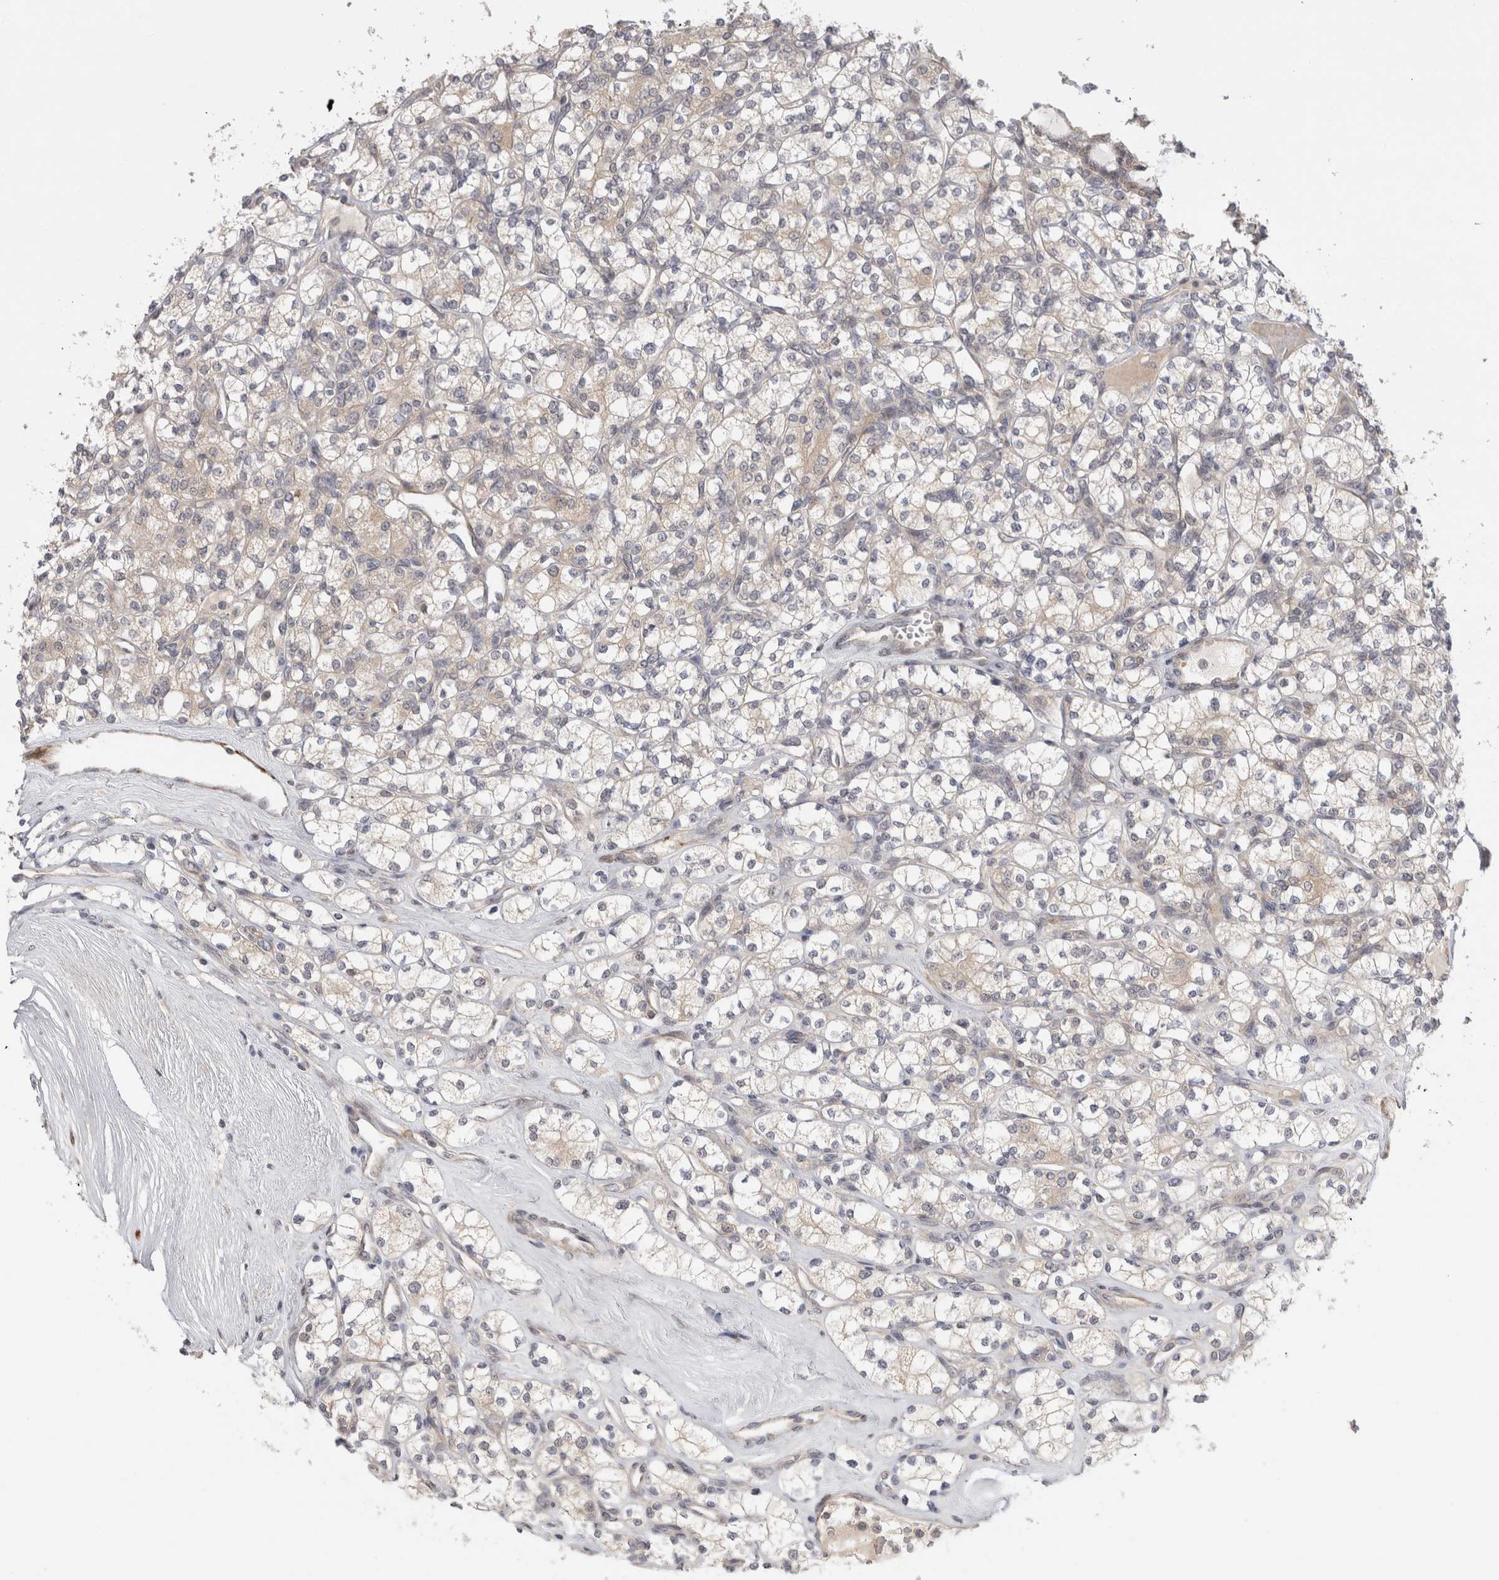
{"staining": {"intensity": "weak", "quantity": "<25%", "location": "cytoplasmic/membranous"}, "tissue": "renal cancer", "cell_type": "Tumor cells", "image_type": "cancer", "snomed": [{"axis": "morphology", "description": "Adenocarcinoma, NOS"}, {"axis": "topography", "description": "Kidney"}], "caption": "The micrograph exhibits no significant staining in tumor cells of renal cancer.", "gene": "ZNF318", "patient": {"sex": "male", "age": 77}}